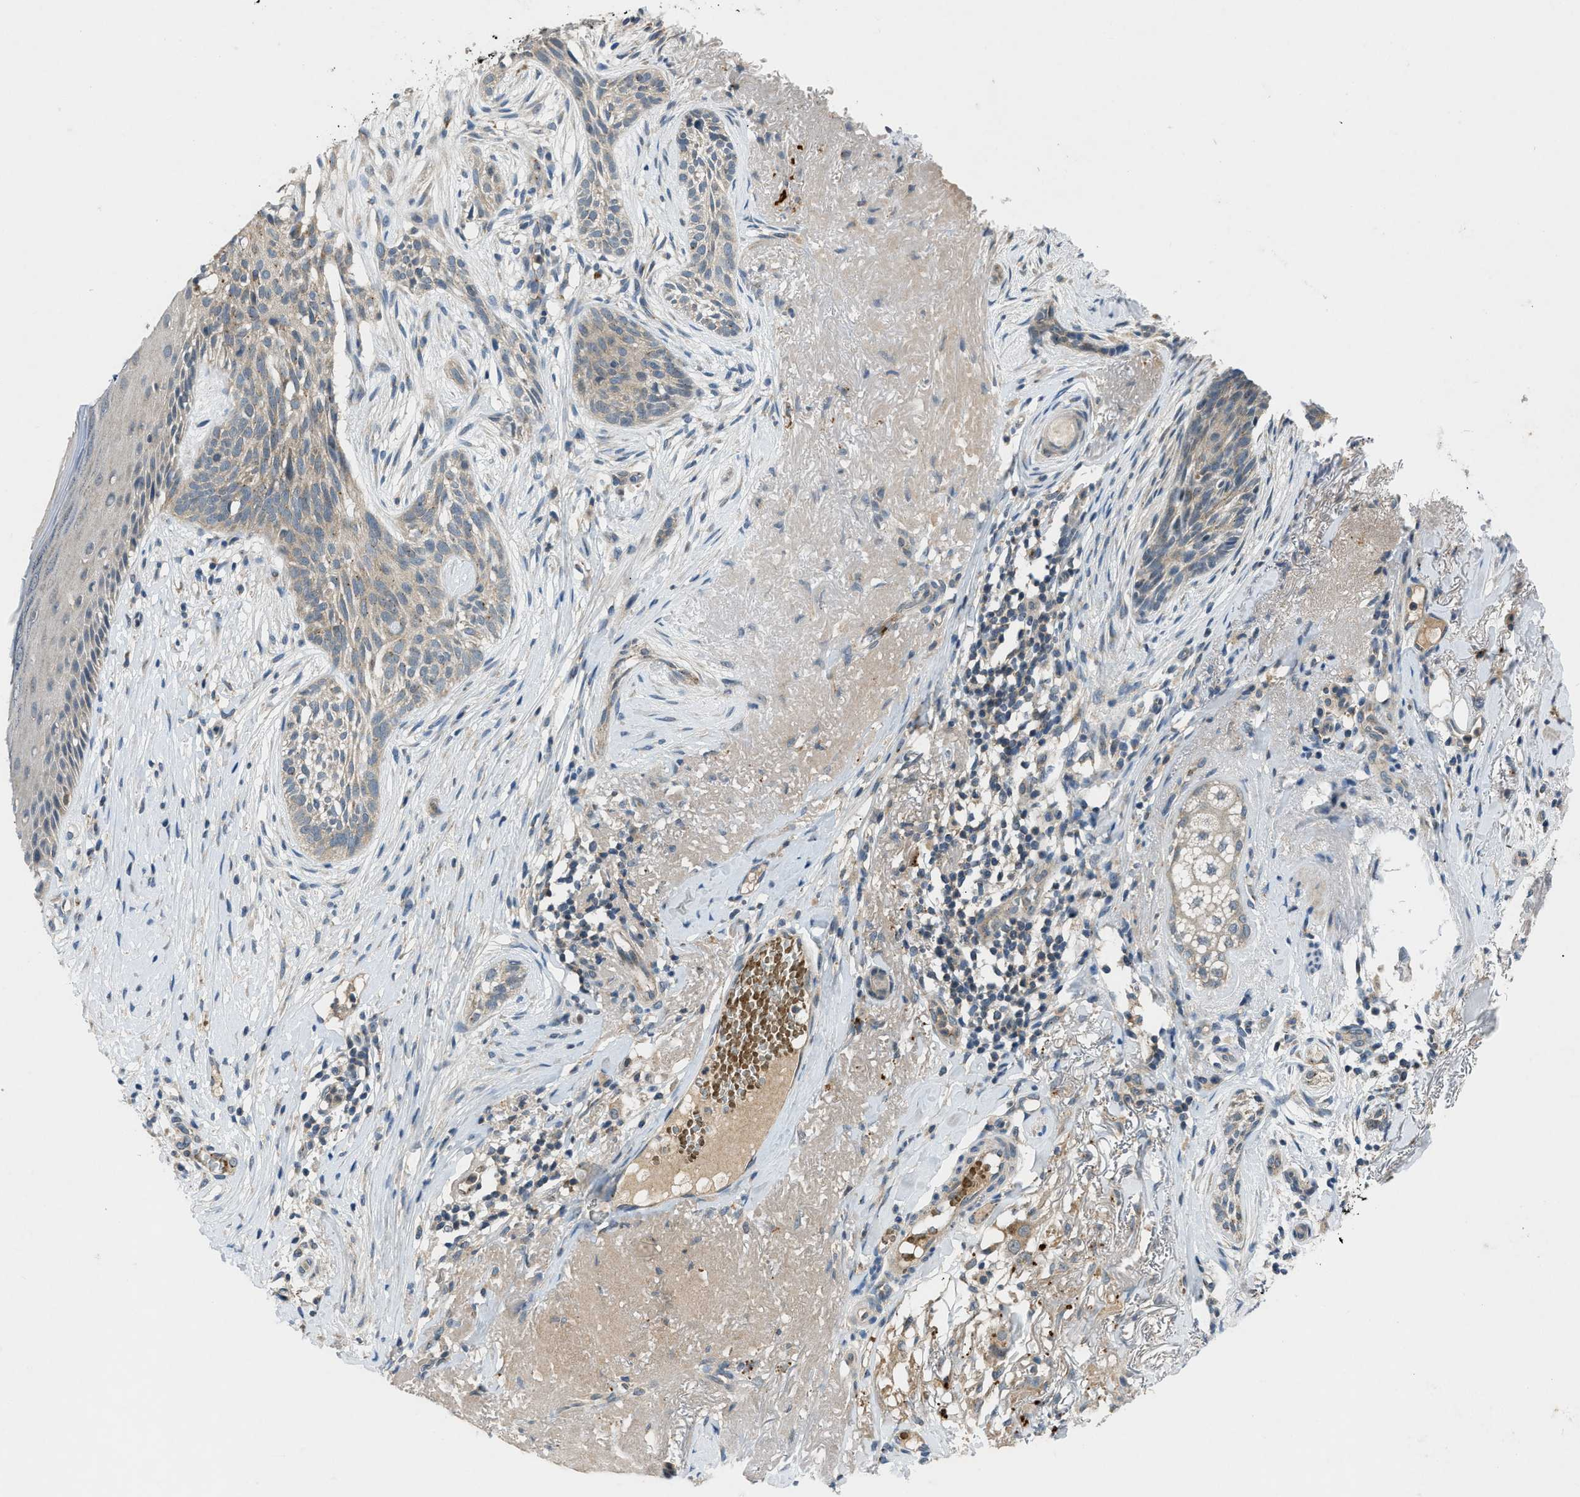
{"staining": {"intensity": "weak", "quantity": ">75%", "location": "cytoplasmic/membranous"}, "tissue": "skin cancer", "cell_type": "Tumor cells", "image_type": "cancer", "snomed": [{"axis": "morphology", "description": "Basal cell carcinoma"}, {"axis": "topography", "description": "Skin"}], "caption": "A low amount of weak cytoplasmic/membranous expression is appreciated in approximately >75% of tumor cells in skin cancer tissue.", "gene": "PDE7A", "patient": {"sex": "female", "age": 88}}